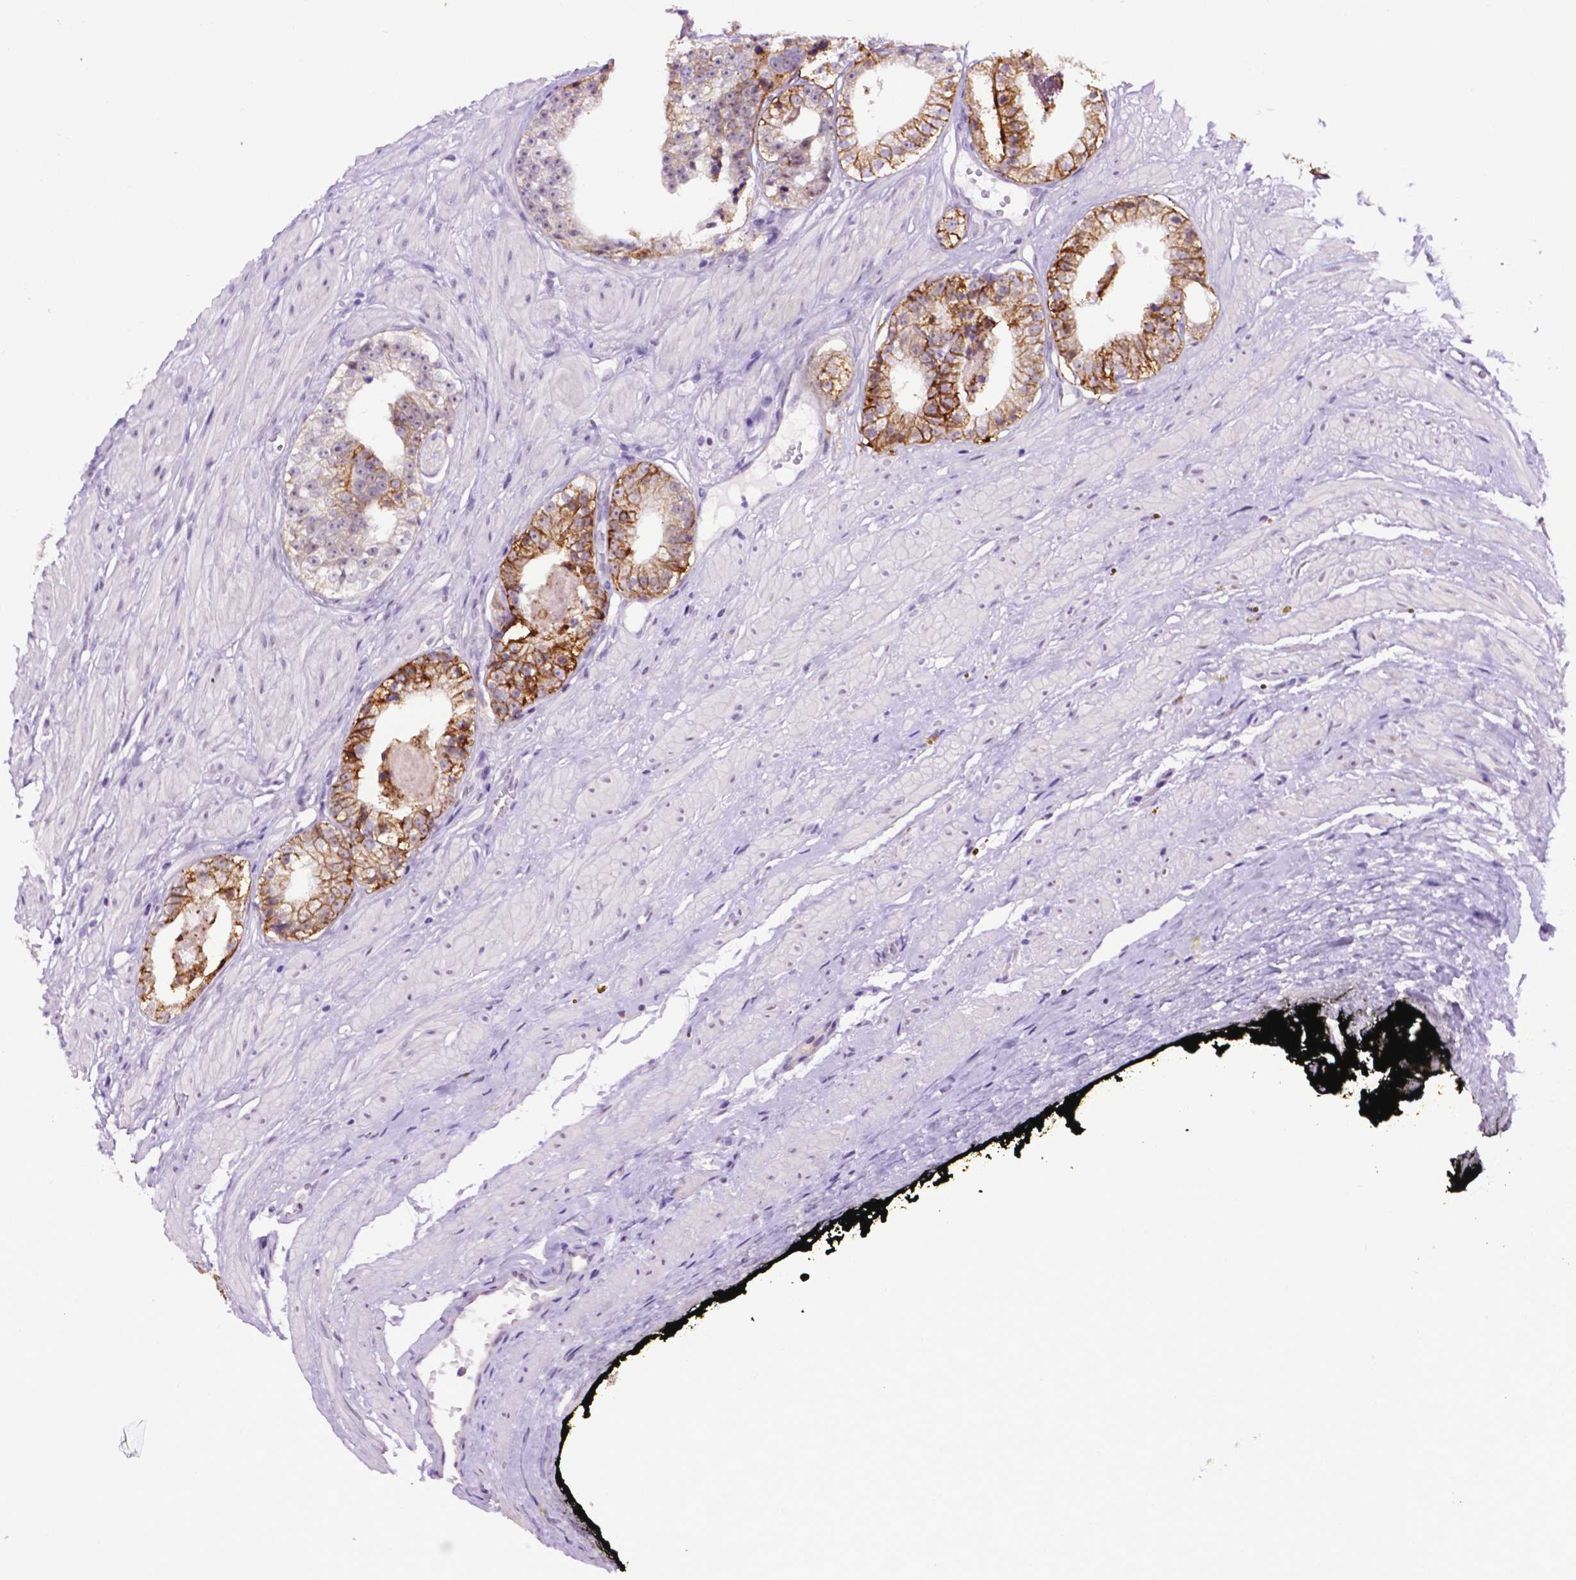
{"staining": {"intensity": "moderate", "quantity": "25%-75%", "location": "cytoplasmic/membranous"}, "tissue": "prostate cancer", "cell_type": "Tumor cells", "image_type": "cancer", "snomed": [{"axis": "morphology", "description": "Adenocarcinoma, Low grade"}, {"axis": "topography", "description": "Prostate"}], "caption": "Low-grade adenocarcinoma (prostate) stained for a protein reveals moderate cytoplasmic/membranous positivity in tumor cells. Ihc stains the protein in brown and the nuclei are stained blue.", "gene": "TACSTD2", "patient": {"sex": "male", "age": 60}}